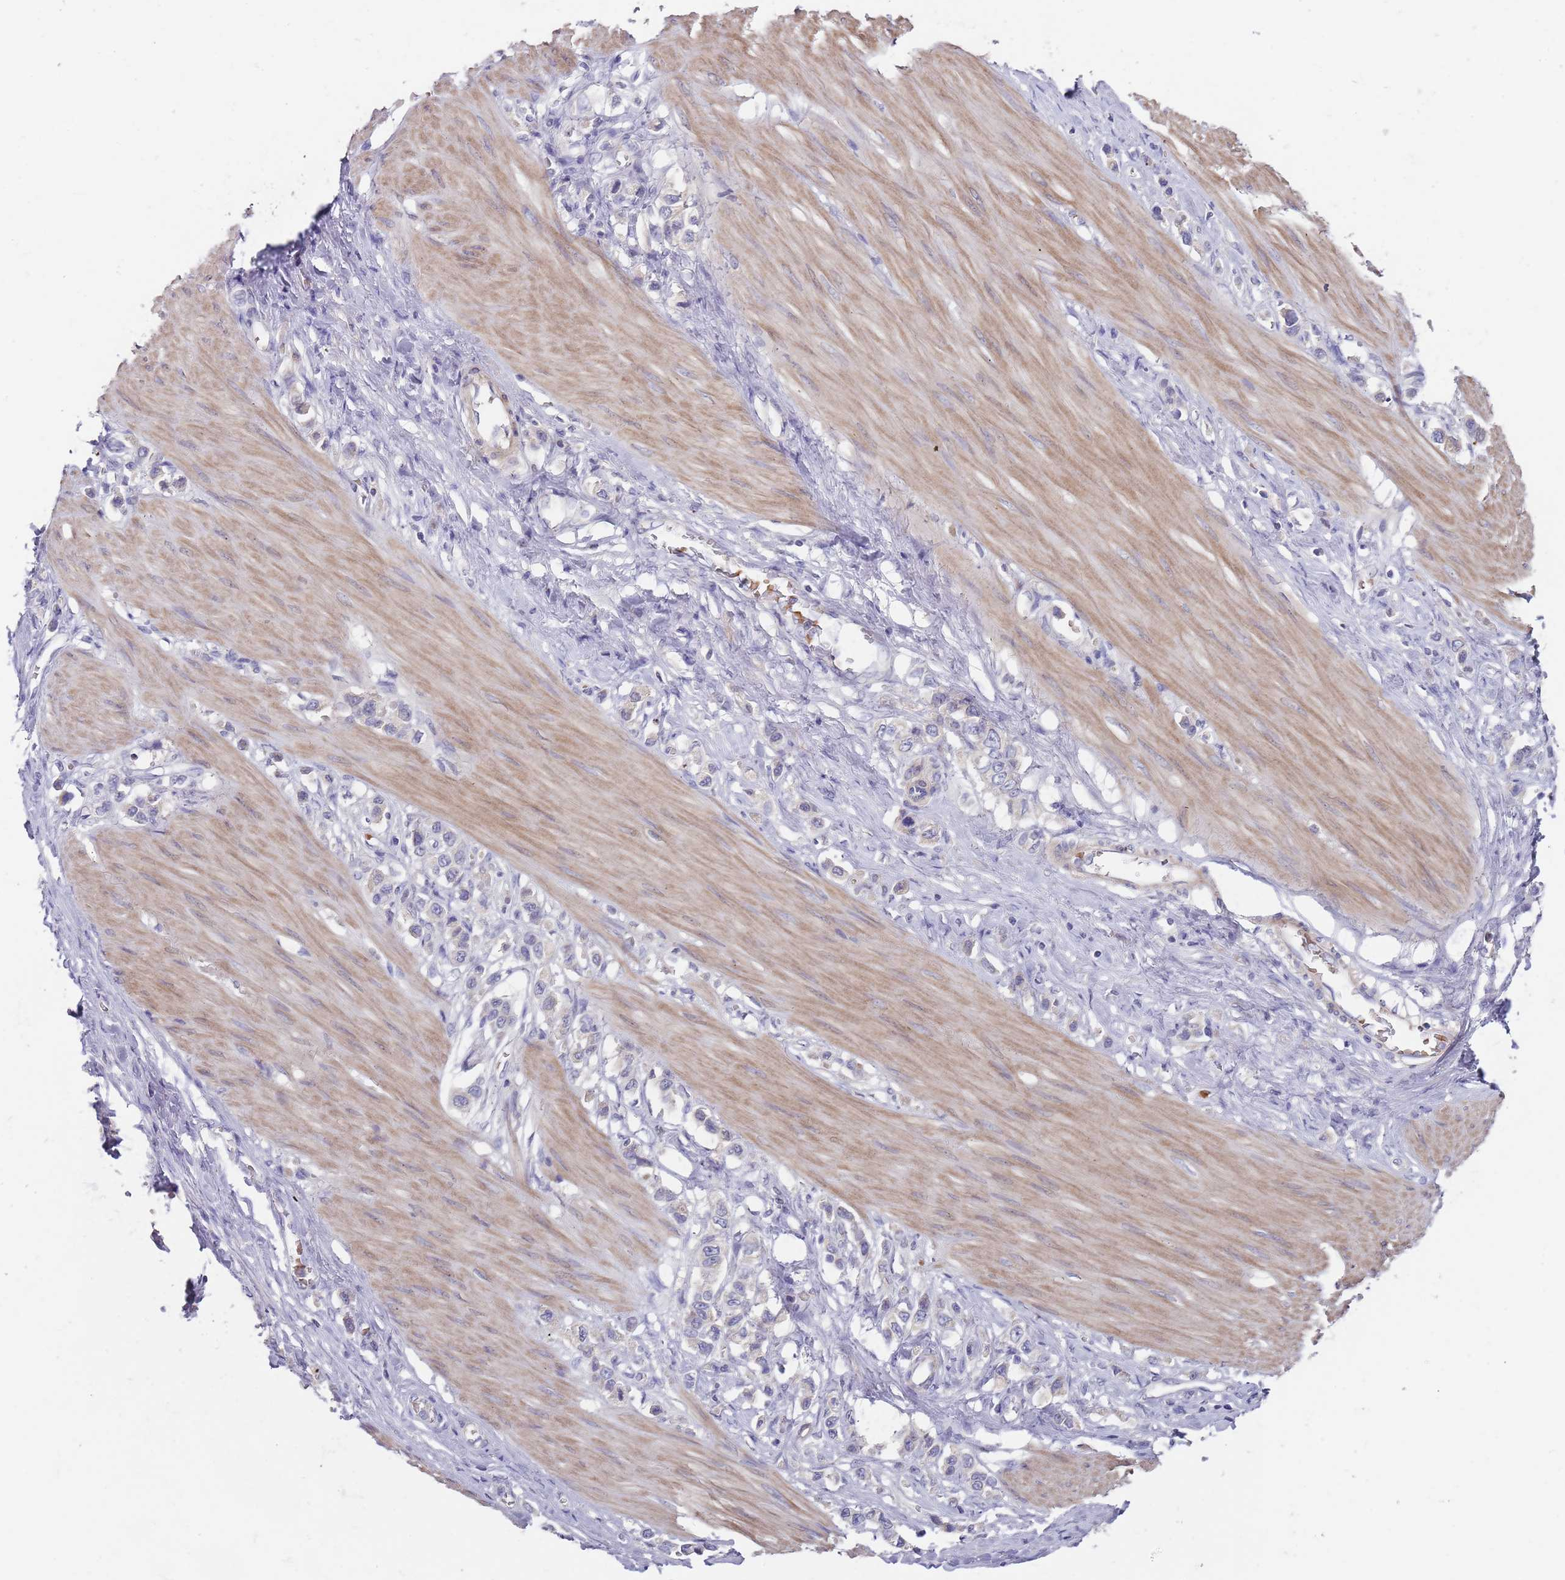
{"staining": {"intensity": "negative", "quantity": "none", "location": "none"}, "tissue": "stomach cancer", "cell_type": "Tumor cells", "image_type": "cancer", "snomed": [{"axis": "morphology", "description": "Adenocarcinoma, NOS"}, {"axis": "topography", "description": "Stomach"}], "caption": "Immunohistochemistry (IHC) image of human adenocarcinoma (stomach) stained for a protein (brown), which shows no staining in tumor cells.", "gene": "PRAC1", "patient": {"sex": "female", "age": 65}}